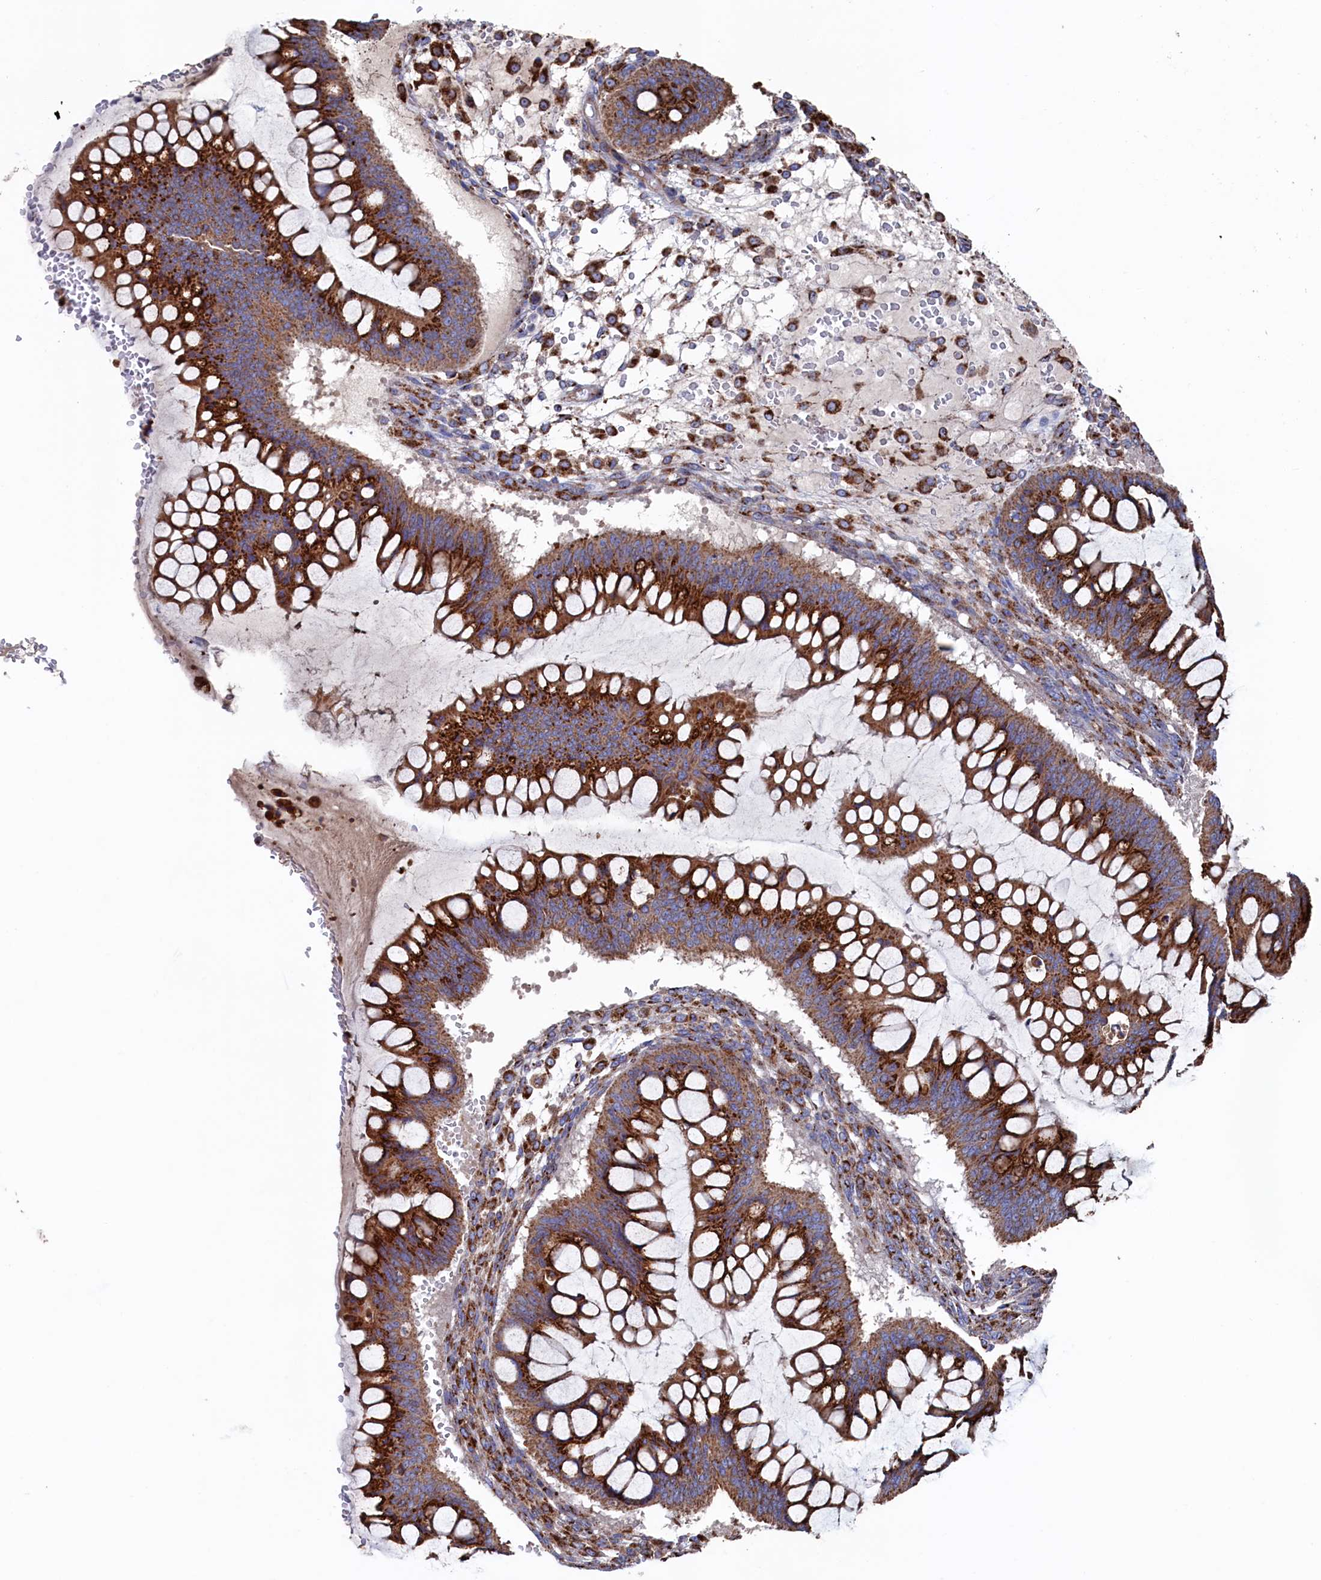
{"staining": {"intensity": "strong", "quantity": ">75%", "location": "cytoplasmic/membranous"}, "tissue": "ovarian cancer", "cell_type": "Tumor cells", "image_type": "cancer", "snomed": [{"axis": "morphology", "description": "Cystadenocarcinoma, mucinous, NOS"}, {"axis": "topography", "description": "Ovary"}], "caption": "Immunohistochemical staining of mucinous cystadenocarcinoma (ovarian) displays high levels of strong cytoplasmic/membranous protein expression in about >75% of tumor cells. Nuclei are stained in blue.", "gene": "PRRC1", "patient": {"sex": "female", "age": 73}}